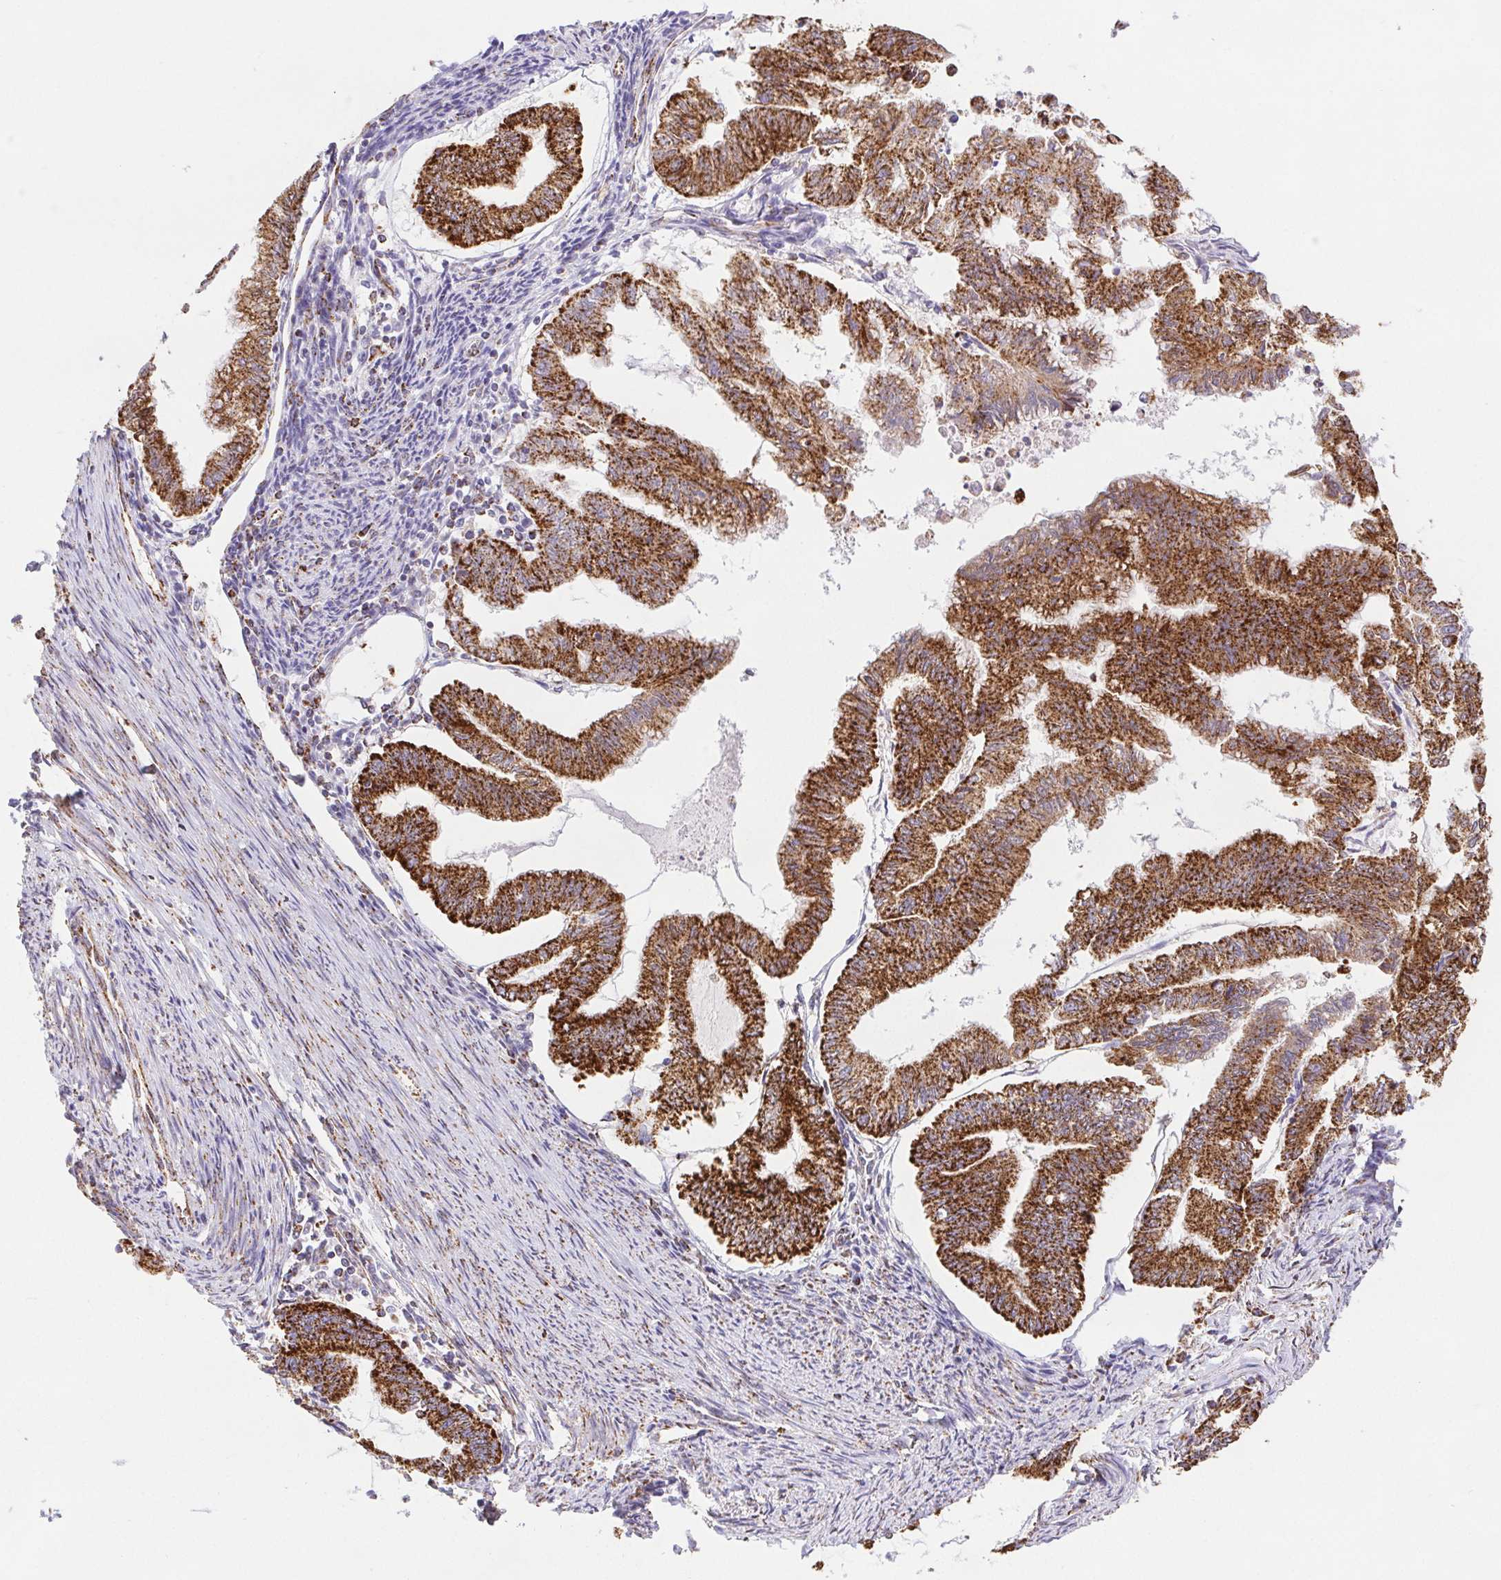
{"staining": {"intensity": "strong", "quantity": ">75%", "location": "cytoplasmic/membranous"}, "tissue": "endometrial cancer", "cell_type": "Tumor cells", "image_type": "cancer", "snomed": [{"axis": "morphology", "description": "Adenocarcinoma, NOS"}, {"axis": "topography", "description": "Endometrium"}], "caption": "About >75% of tumor cells in human adenocarcinoma (endometrial) reveal strong cytoplasmic/membranous protein positivity as visualized by brown immunohistochemical staining.", "gene": "NIPSNAP2", "patient": {"sex": "female", "age": 79}}